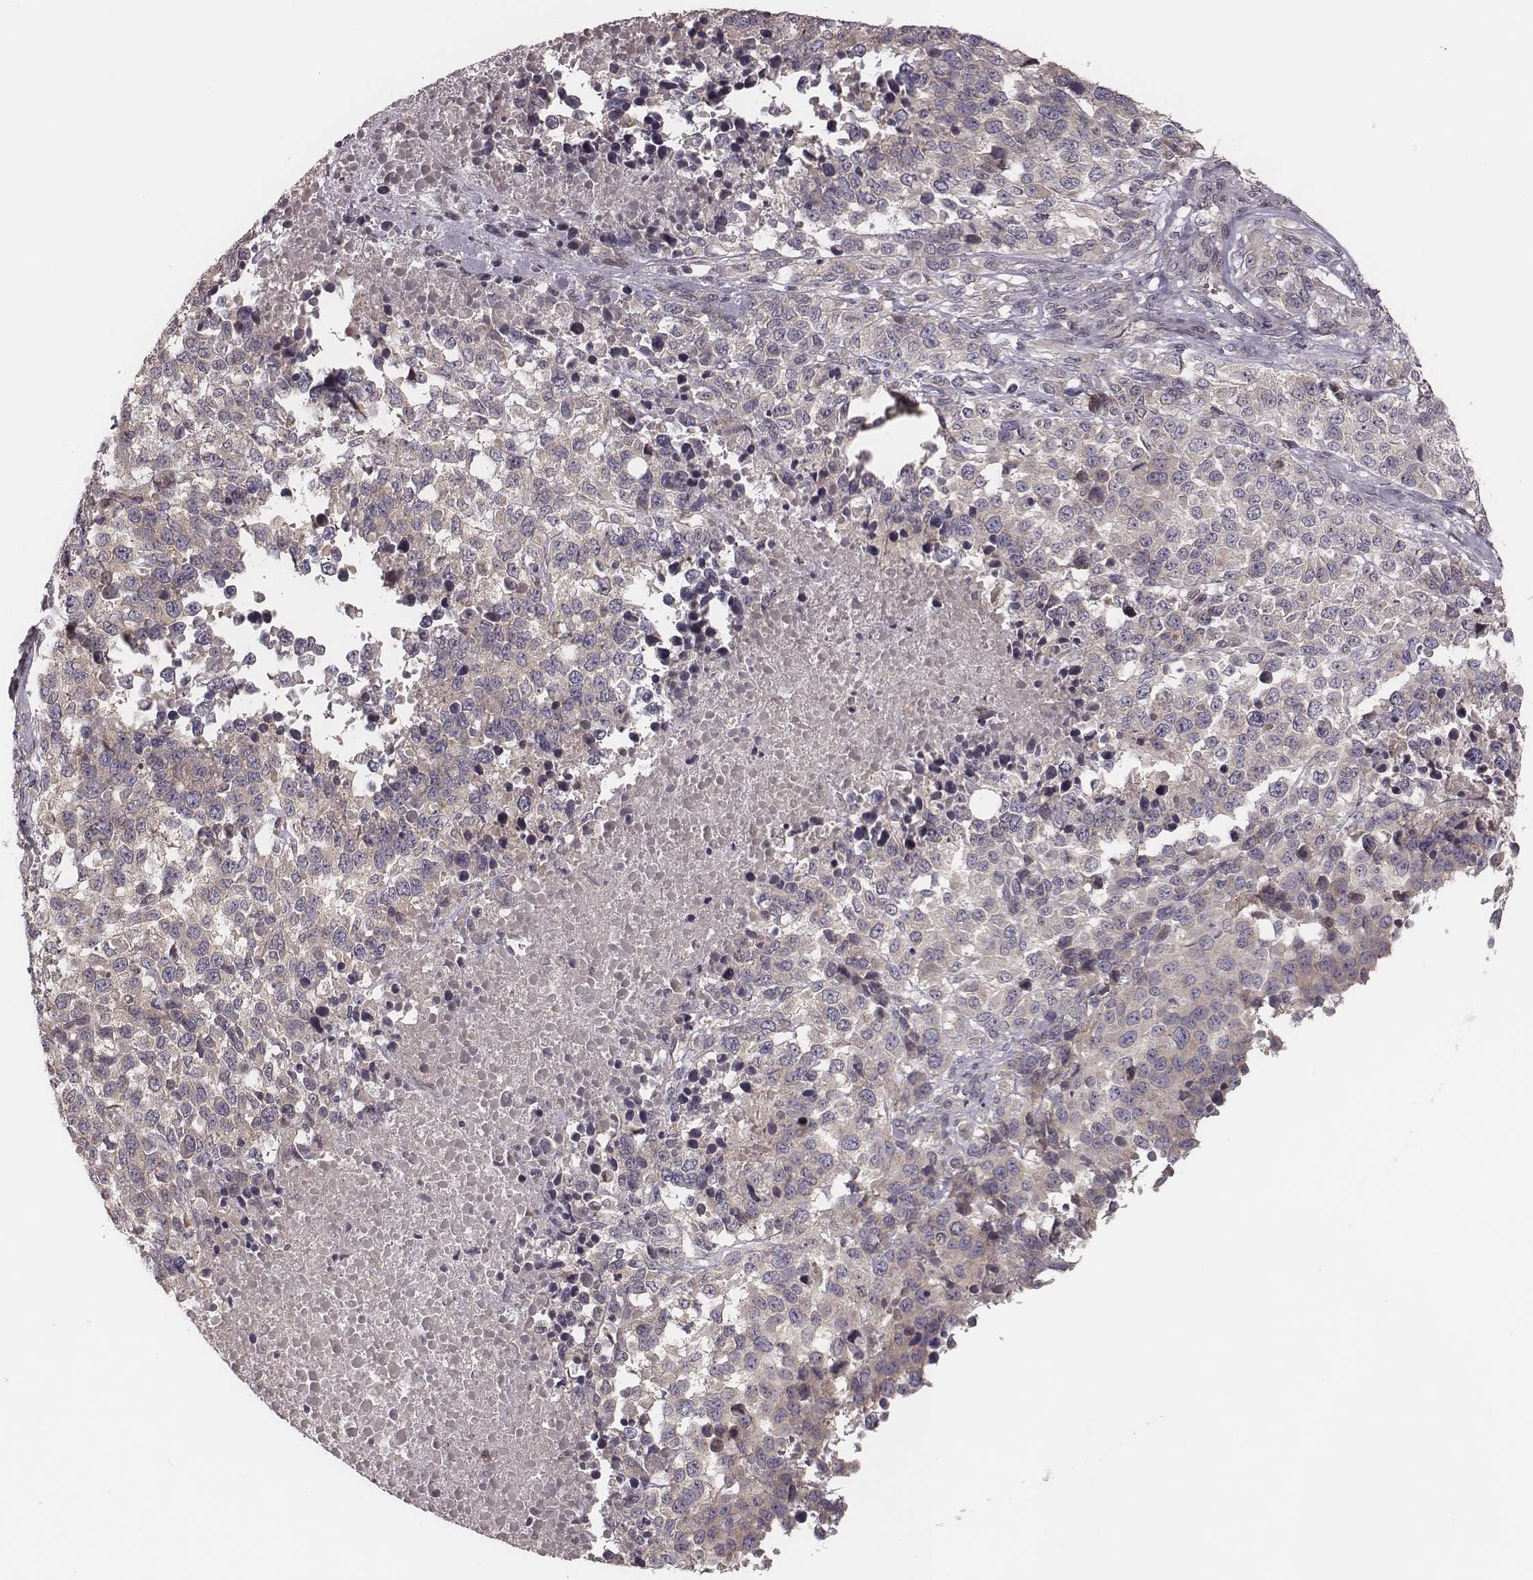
{"staining": {"intensity": "negative", "quantity": "none", "location": "none"}, "tissue": "melanoma", "cell_type": "Tumor cells", "image_type": "cancer", "snomed": [{"axis": "morphology", "description": "Malignant melanoma, Metastatic site"}, {"axis": "topography", "description": "Skin"}], "caption": "IHC of melanoma demonstrates no staining in tumor cells. (Brightfield microscopy of DAB (3,3'-diaminobenzidine) IHC at high magnification).", "gene": "P2RX5", "patient": {"sex": "male", "age": 84}}